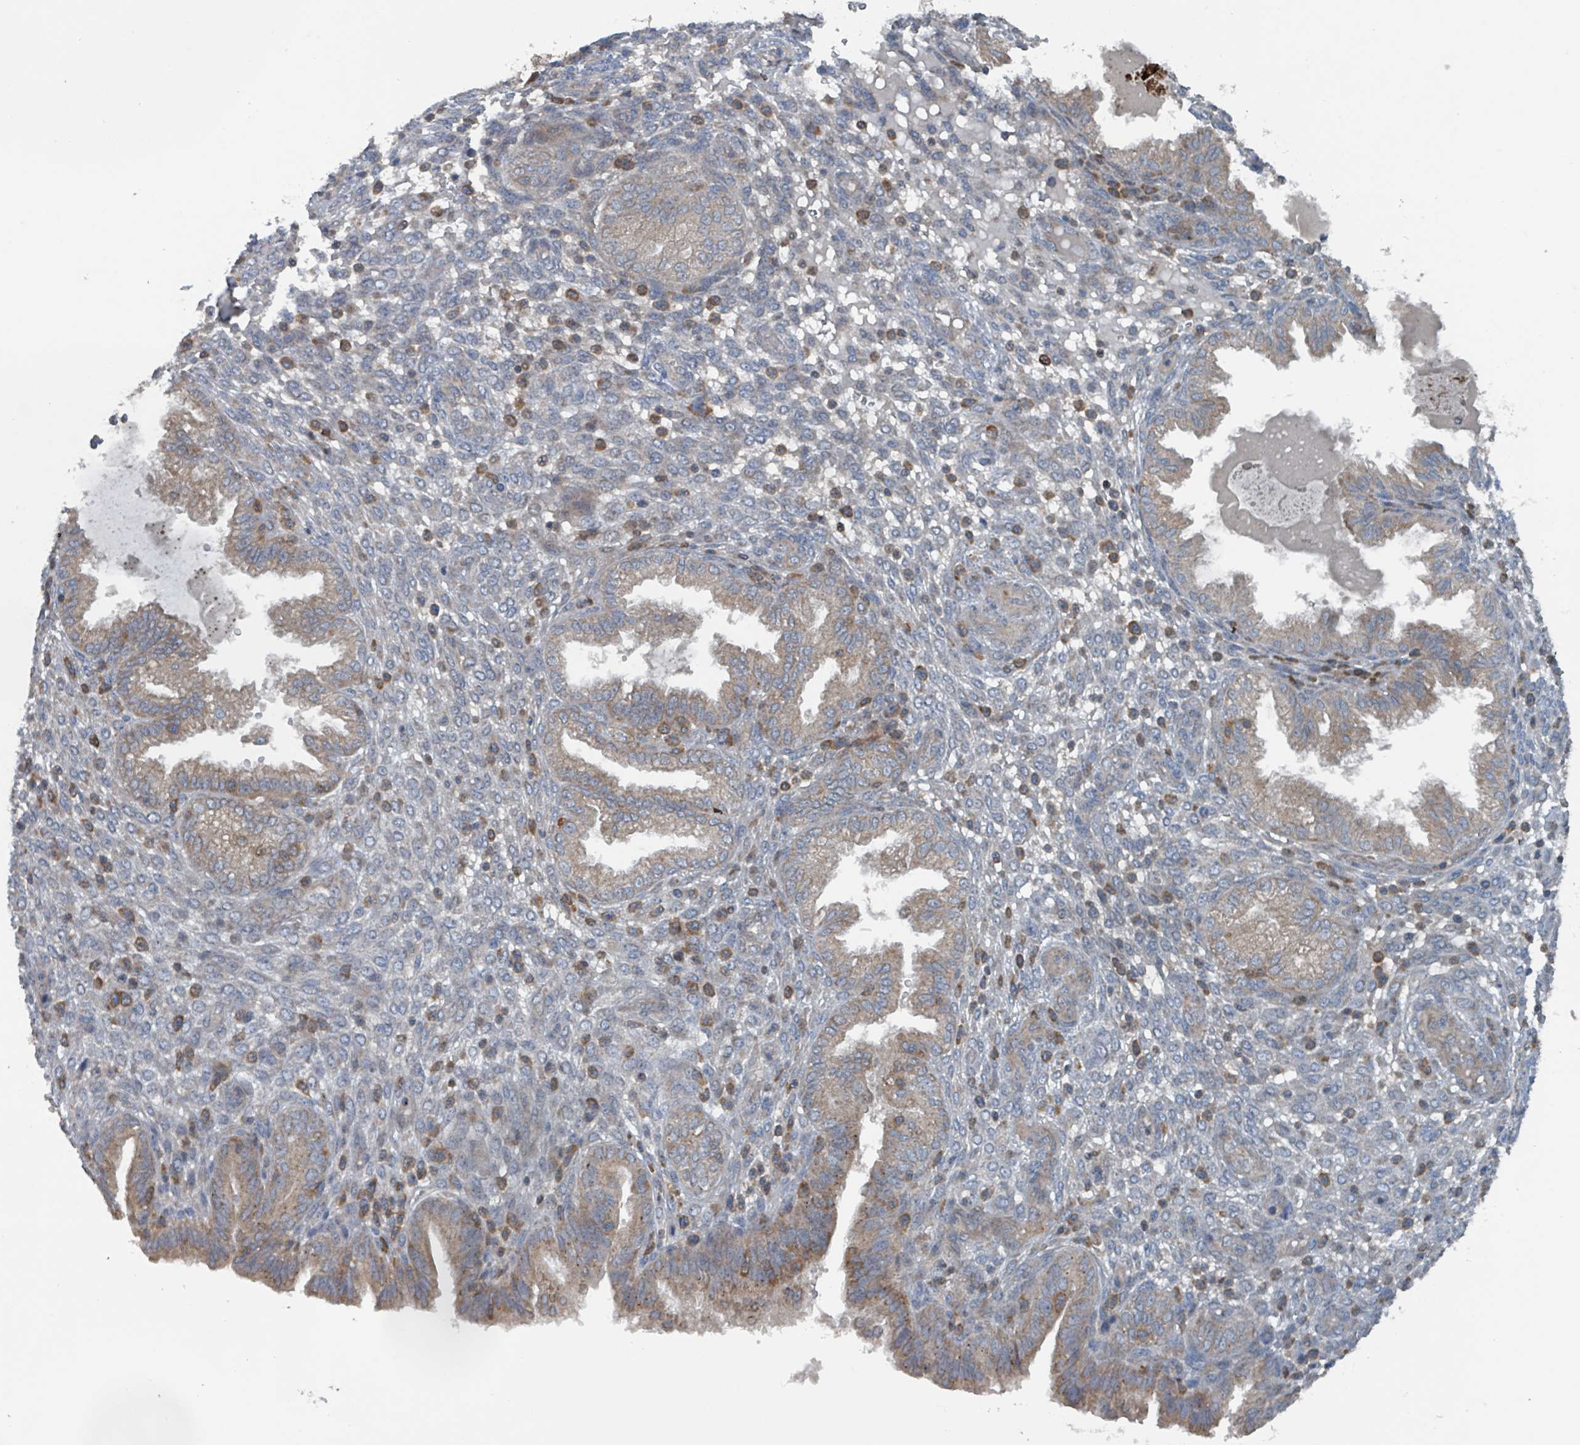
{"staining": {"intensity": "moderate", "quantity": "<25%", "location": "cytoplasmic/membranous"}, "tissue": "endometrium", "cell_type": "Cells in endometrial stroma", "image_type": "normal", "snomed": [{"axis": "morphology", "description": "Normal tissue, NOS"}, {"axis": "topography", "description": "Endometrium"}], "caption": "High-power microscopy captured an IHC micrograph of benign endometrium, revealing moderate cytoplasmic/membranous staining in about <25% of cells in endometrial stroma.", "gene": "ACBD4", "patient": {"sex": "female", "age": 33}}